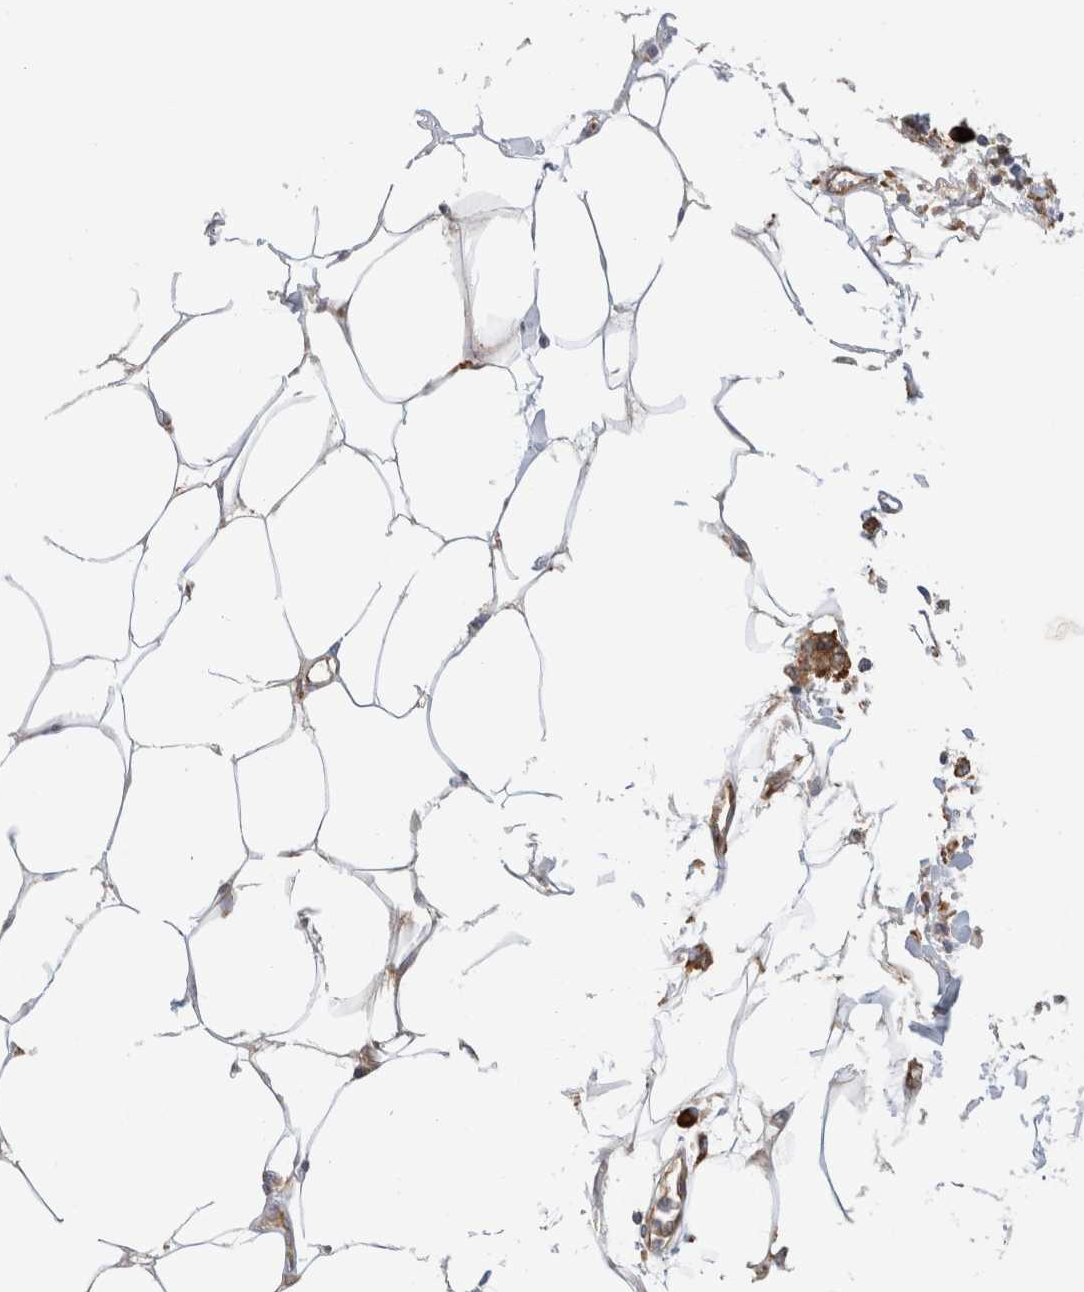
{"staining": {"intensity": "moderate", "quantity": ">75%", "location": "cytoplasmic/membranous"}, "tissue": "adipose tissue", "cell_type": "Adipocytes", "image_type": "normal", "snomed": [{"axis": "morphology", "description": "Normal tissue, NOS"}, {"axis": "morphology", "description": "Adenocarcinoma, NOS"}, {"axis": "topography", "description": "Colon"}, {"axis": "topography", "description": "Peripheral nerve tissue"}], "caption": "Human adipose tissue stained with a protein marker exhibits moderate staining in adipocytes.", "gene": "ZC2HC1A", "patient": {"sex": "male", "age": 14}}